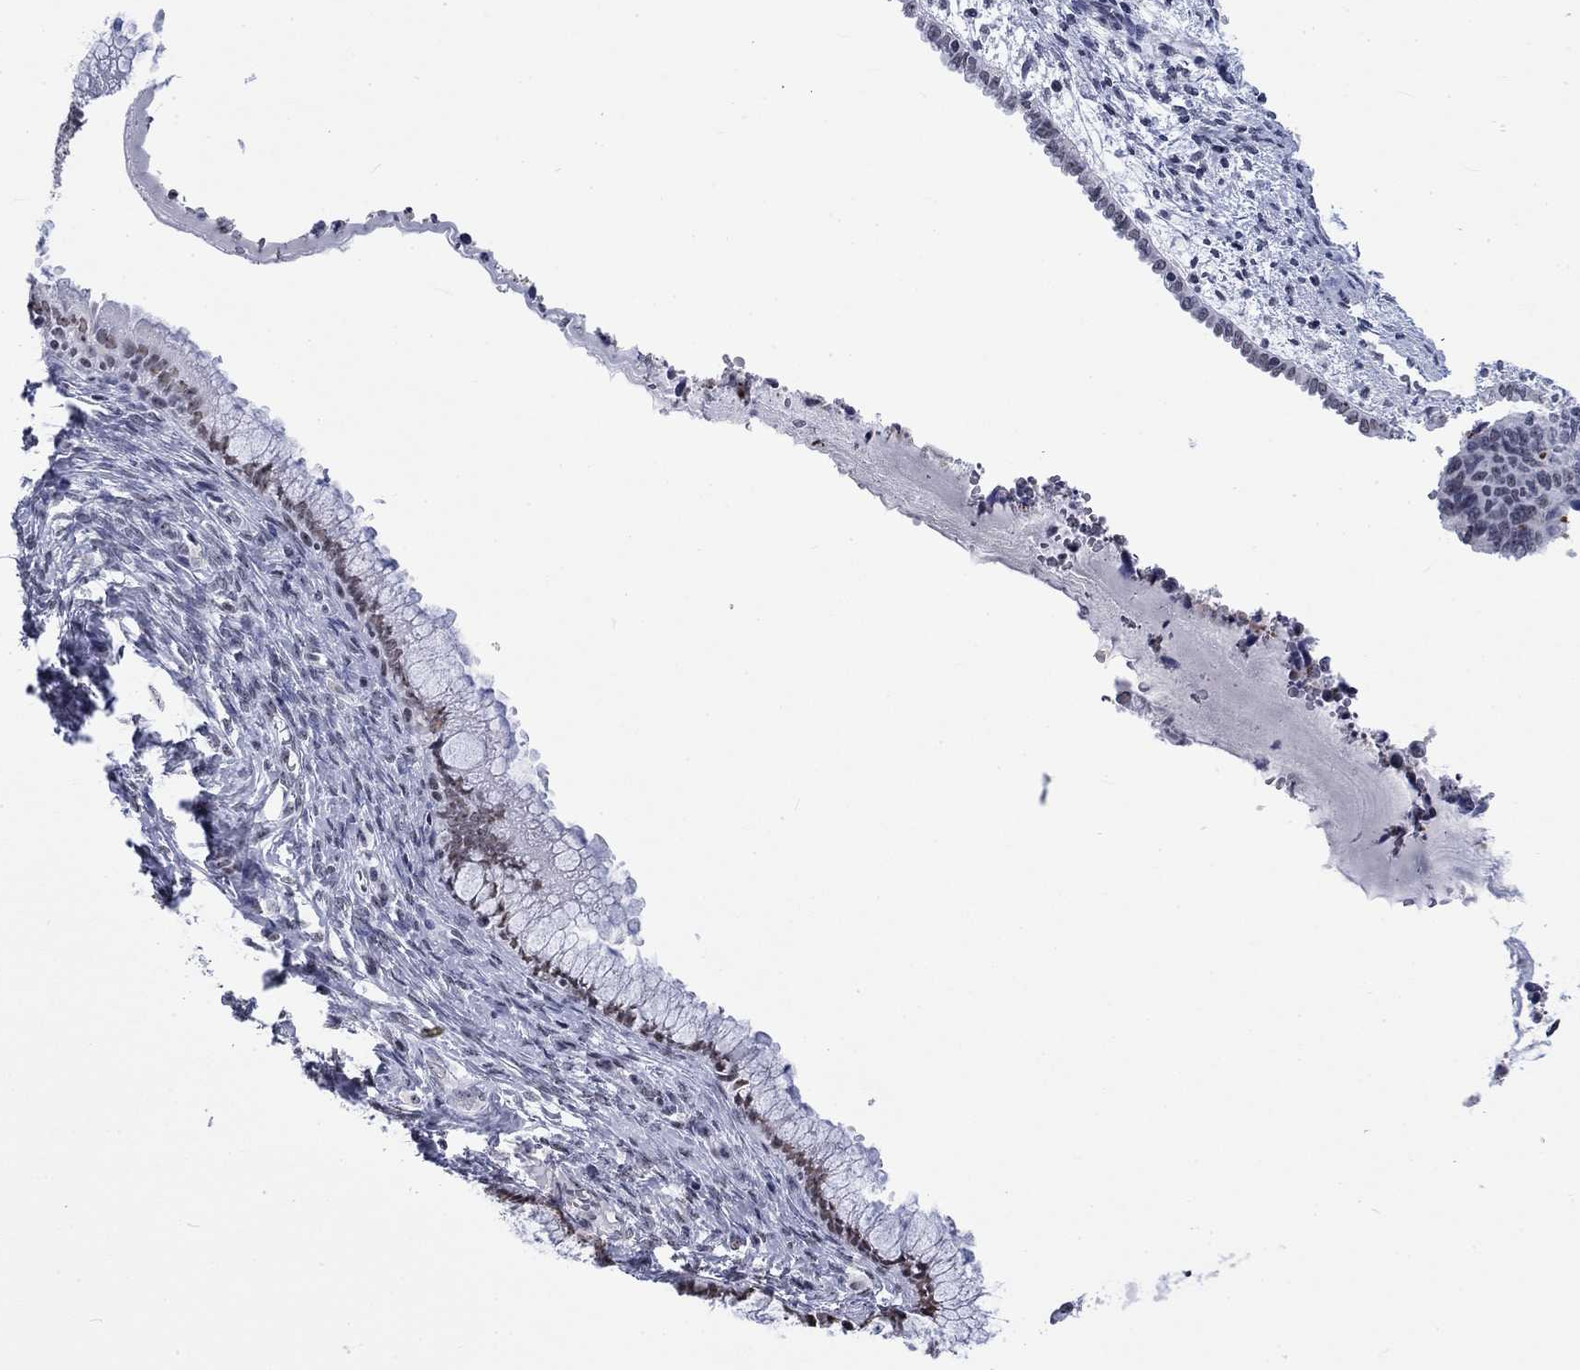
{"staining": {"intensity": "negative", "quantity": "none", "location": "none"}, "tissue": "cervical cancer", "cell_type": "Tumor cells", "image_type": "cancer", "snomed": [{"axis": "morphology", "description": "Squamous cell carcinoma, NOS"}, {"axis": "topography", "description": "Cervix"}], "caption": "The image reveals no significant staining in tumor cells of cervical cancer.", "gene": "CSRNP3", "patient": {"sex": "female", "age": 63}}